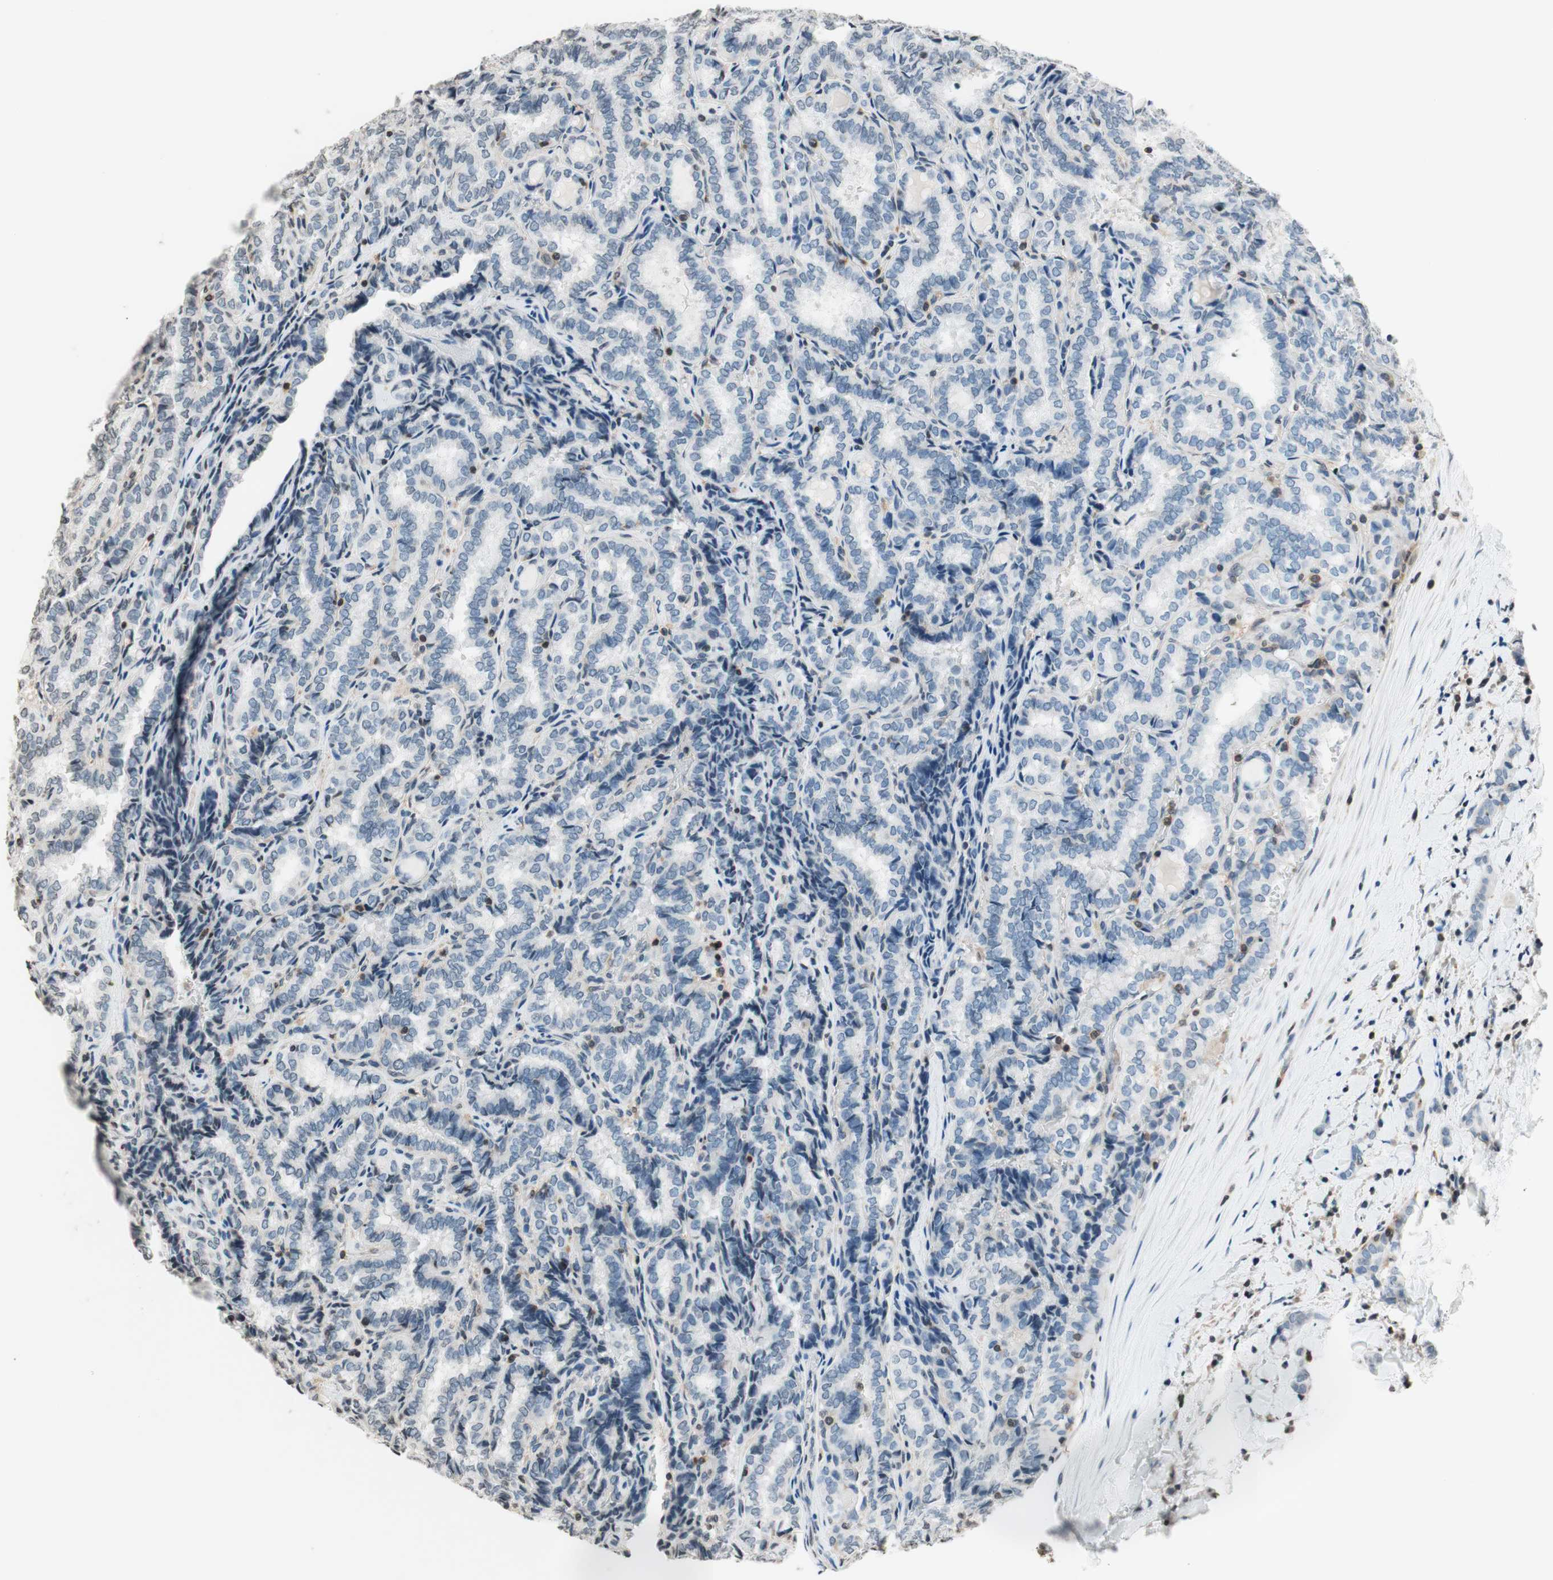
{"staining": {"intensity": "negative", "quantity": "none", "location": "none"}, "tissue": "thyroid cancer", "cell_type": "Tumor cells", "image_type": "cancer", "snomed": [{"axis": "morphology", "description": "Normal tissue, NOS"}, {"axis": "morphology", "description": "Papillary adenocarcinoma, NOS"}, {"axis": "topography", "description": "Thyroid gland"}], "caption": "Immunohistochemical staining of papillary adenocarcinoma (thyroid) reveals no significant positivity in tumor cells. Nuclei are stained in blue.", "gene": "WIPF1", "patient": {"sex": "female", "age": 30}}